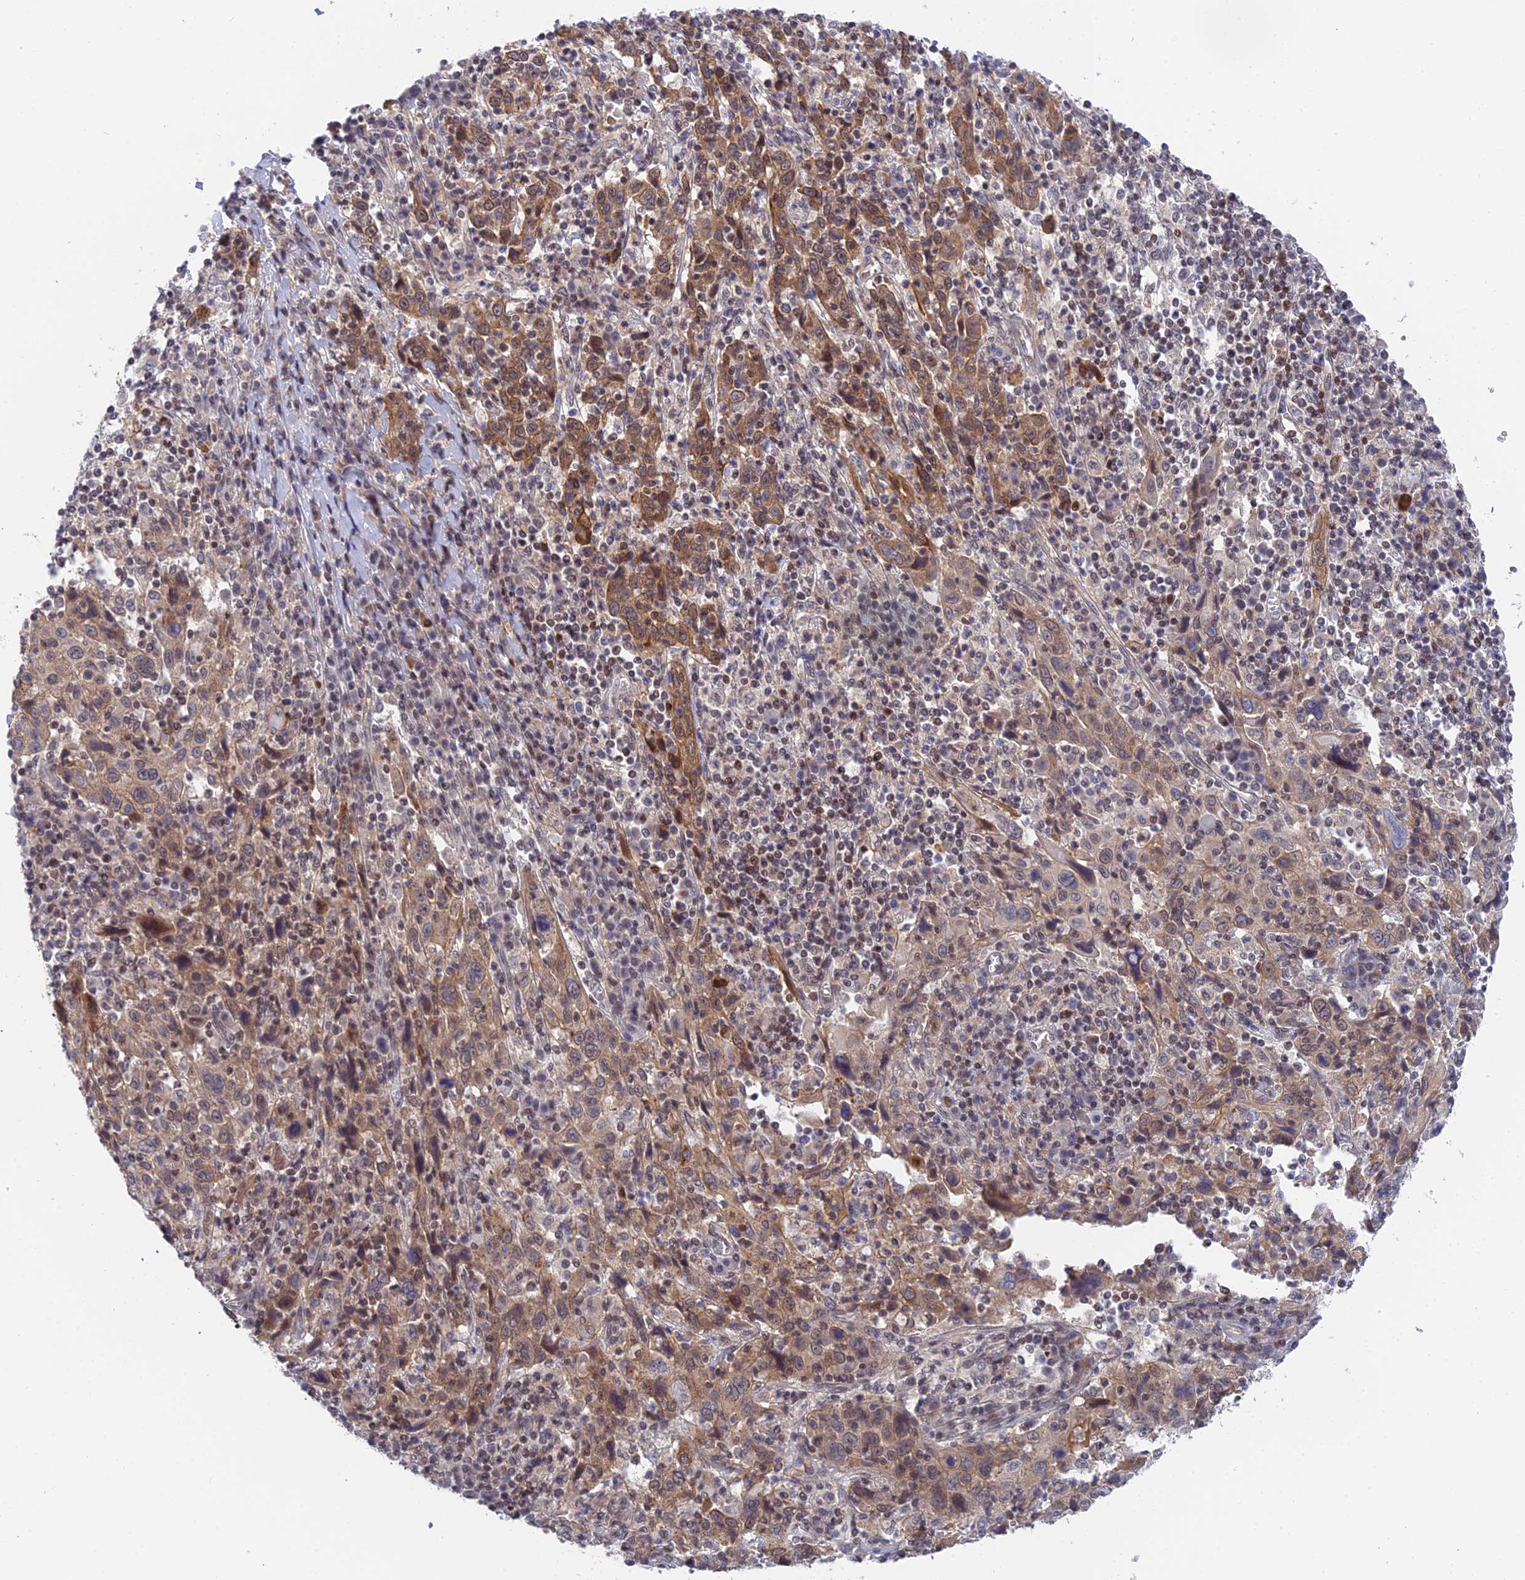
{"staining": {"intensity": "moderate", "quantity": "25%-75%", "location": "cytoplasmic/membranous,nuclear"}, "tissue": "cervical cancer", "cell_type": "Tumor cells", "image_type": "cancer", "snomed": [{"axis": "morphology", "description": "Squamous cell carcinoma, NOS"}, {"axis": "topography", "description": "Cervix"}], "caption": "About 25%-75% of tumor cells in human cervical cancer display moderate cytoplasmic/membranous and nuclear protein expression as visualized by brown immunohistochemical staining.", "gene": "TCEA1", "patient": {"sex": "female", "age": 46}}